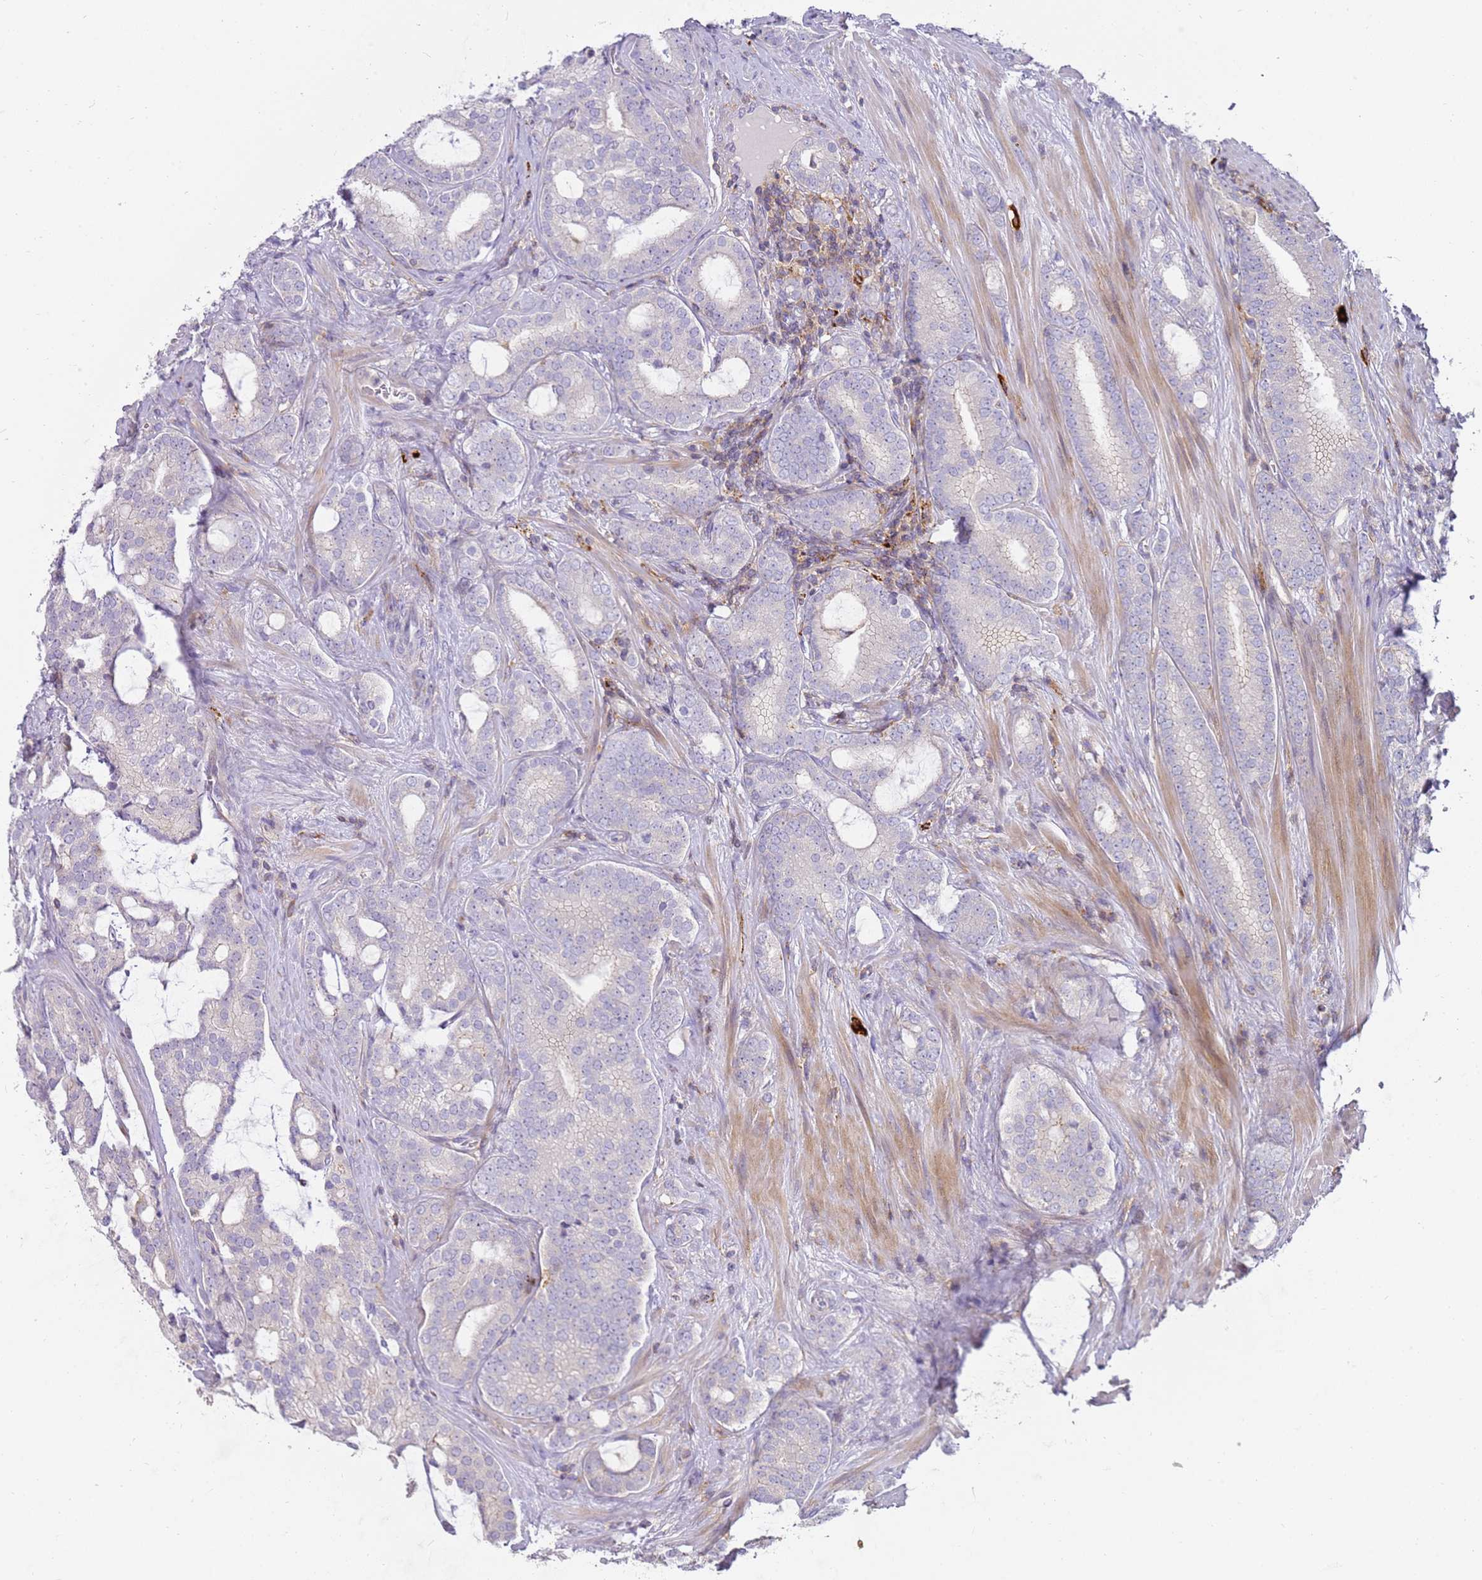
{"staining": {"intensity": "negative", "quantity": "none", "location": "none"}, "tissue": "prostate cancer", "cell_type": "Tumor cells", "image_type": "cancer", "snomed": [{"axis": "morphology", "description": "Adenocarcinoma, High grade"}, {"axis": "topography", "description": "Prostate"}], "caption": "There is no significant staining in tumor cells of prostate cancer.", "gene": "FPR1", "patient": {"sex": "male", "age": 63}}